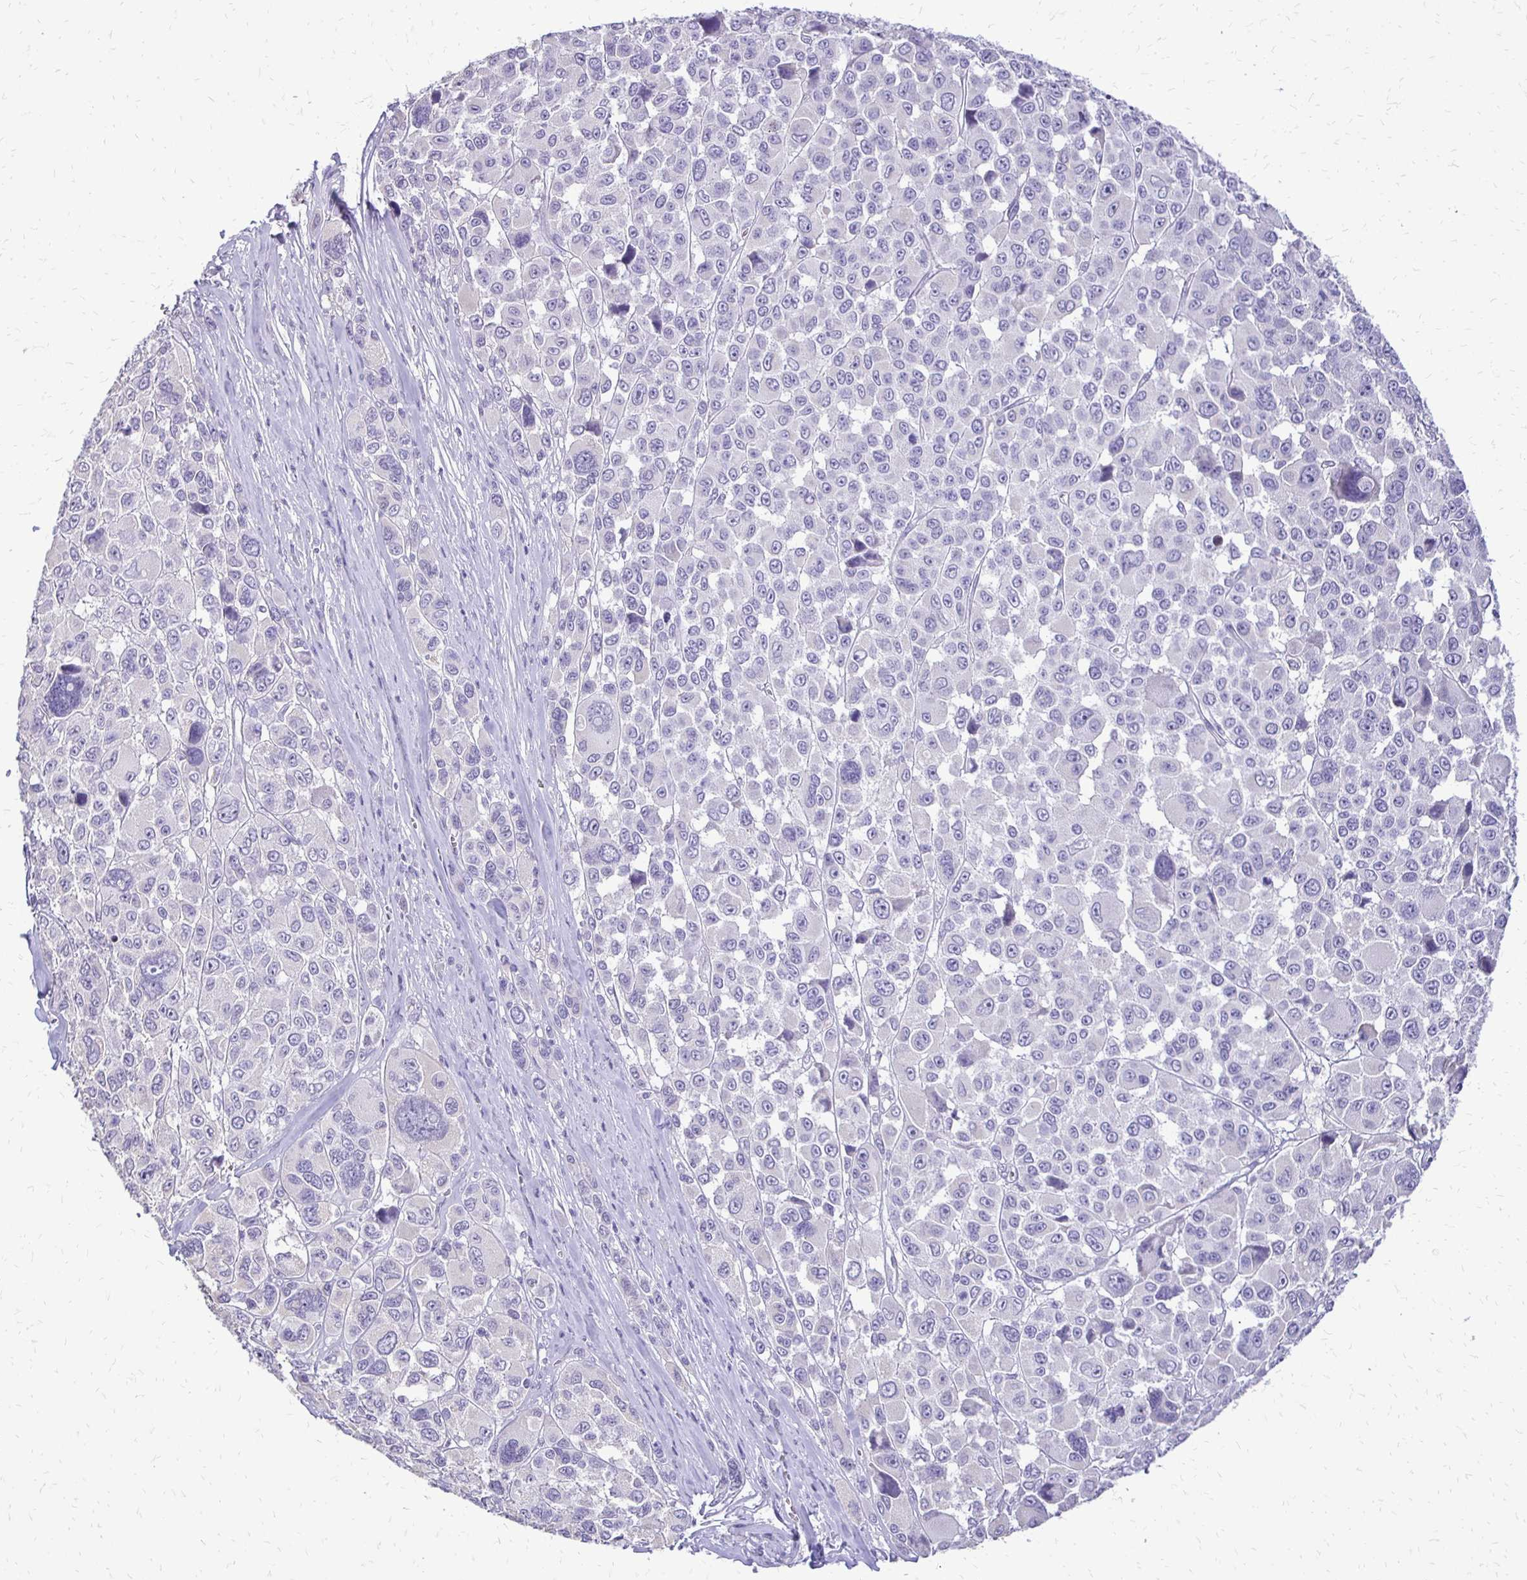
{"staining": {"intensity": "negative", "quantity": "none", "location": "none"}, "tissue": "melanoma", "cell_type": "Tumor cells", "image_type": "cancer", "snomed": [{"axis": "morphology", "description": "Malignant melanoma, NOS"}, {"axis": "topography", "description": "Skin"}], "caption": "This is an immunohistochemistry (IHC) photomicrograph of malignant melanoma. There is no staining in tumor cells.", "gene": "ALPG", "patient": {"sex": "female", "age": 66}}